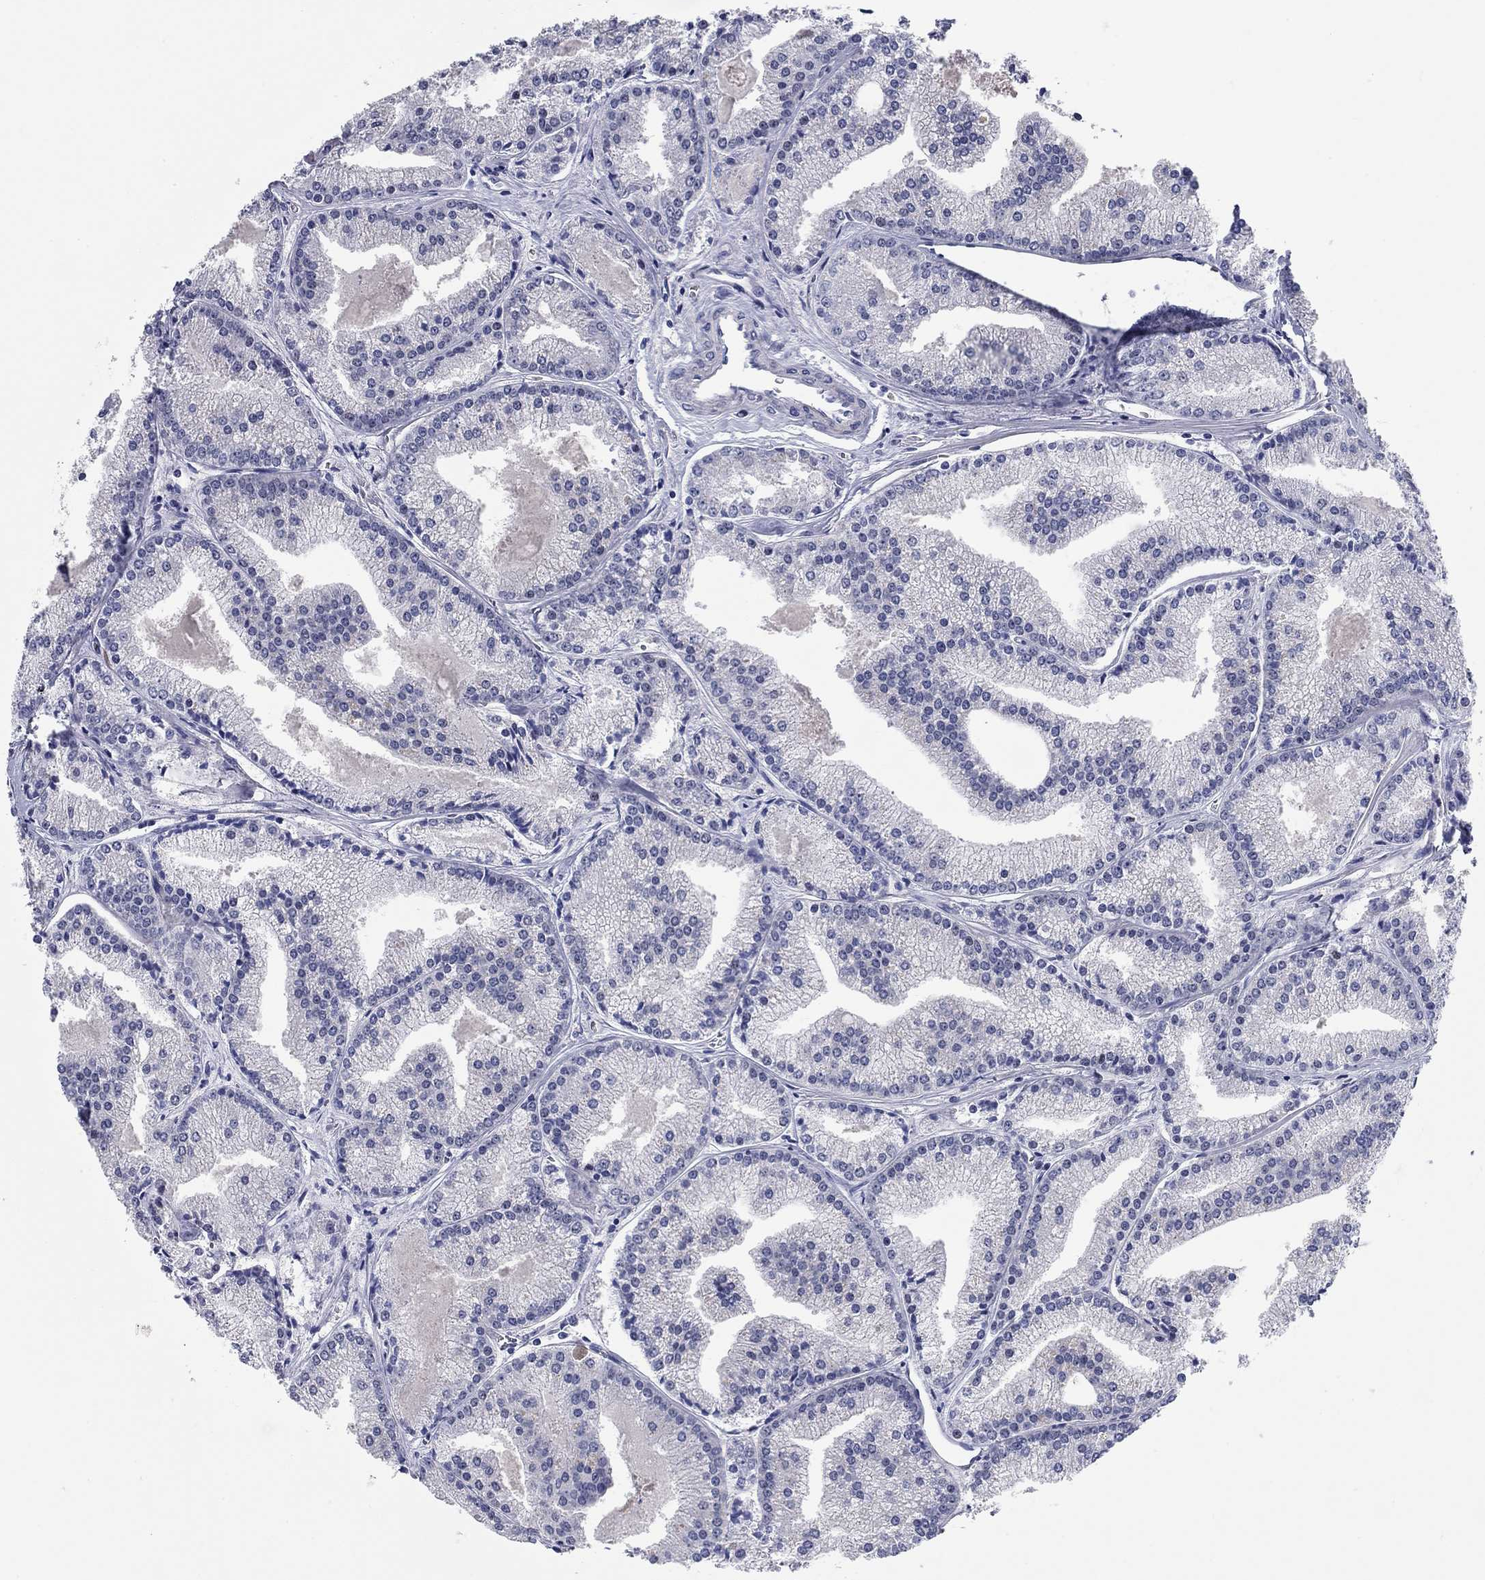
{"staining": {"intensity": "negative", "quantity": "none", "location": "none"}, "tissue": "prostate cancer", "cell_type": "Tumor cells", "image_type": "cancer", "snomed": [{"axis": "morphology", "description": "Adenocarcinoma, NOS"}, {"axis": "topography", "description": "Prostate"}], "caption": "Image shows no significant protein staining in tumor cells of prostate adenocarcinoma. The staining was performed using DAB (3,3'-diaminobenzidine) to visualize the protein expression in brown, while the nuclei were stained in blue with hematoxylin (Magnification: 20x).", "gene": "WASF3", "patient": {"sex": "male", "age": 72}}